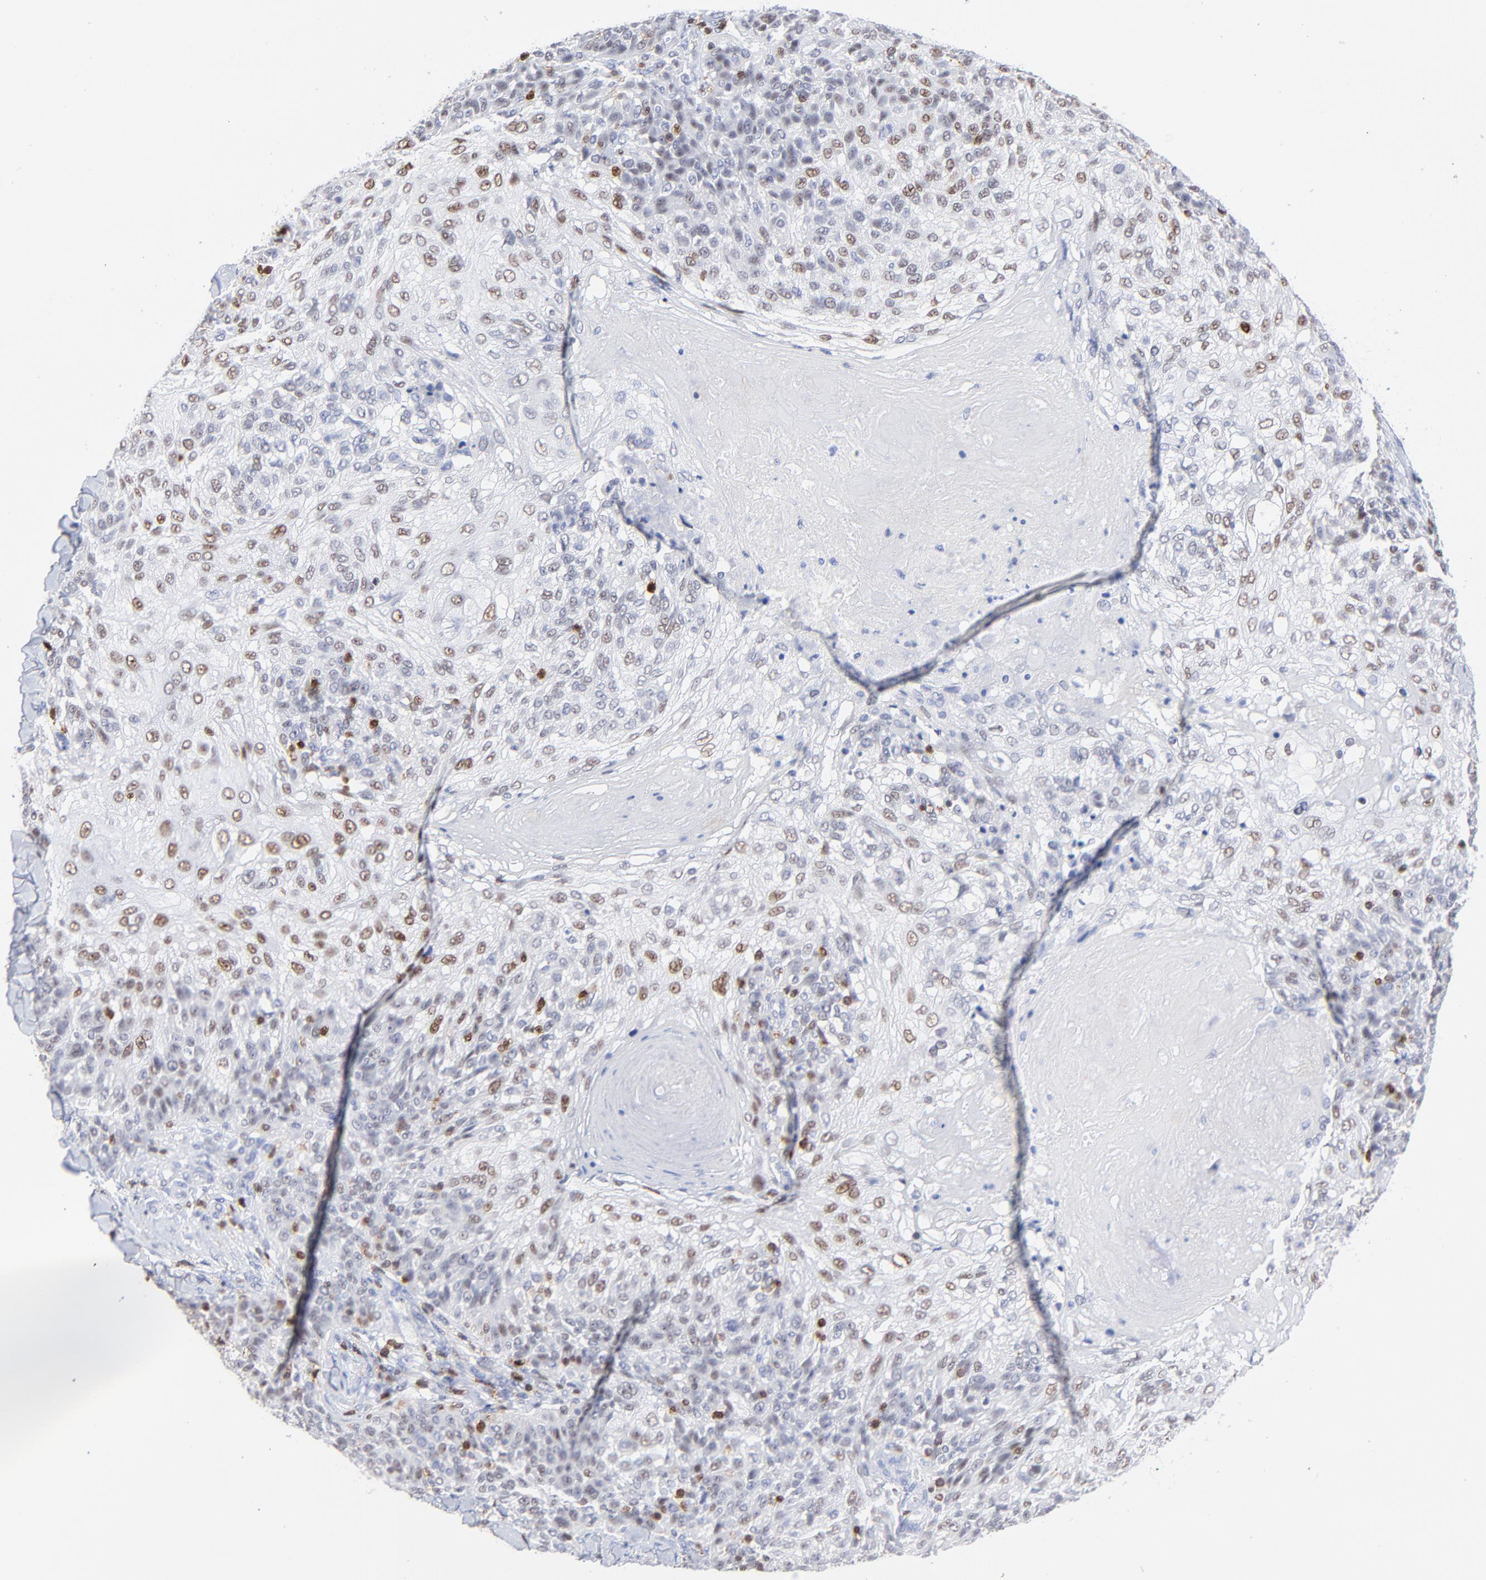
{"staining": {"intensity": "weak", "quantity": "25%-75%", "location": "nuclear"}, "tissue": "skin cancer", "cell_type": "Tumor cells", "image_type": "cancer", "snomed": [{"axis": "morphology", "description": "Normal tissue, NOS"}, {"axis": "morphology", "description": "Squamous cell carcinoma, NOS"}, {"axis": "topography", "description": "Skin"}], "caption": "IHC (DAB (3,3'-diaminobenzidine)) staining of human skin cancer displays weak nuclear protein staining in about 25%-75% of tumor cells.", "gene": "ZAP70", "patient": {"sex": "female", "age": 83}}